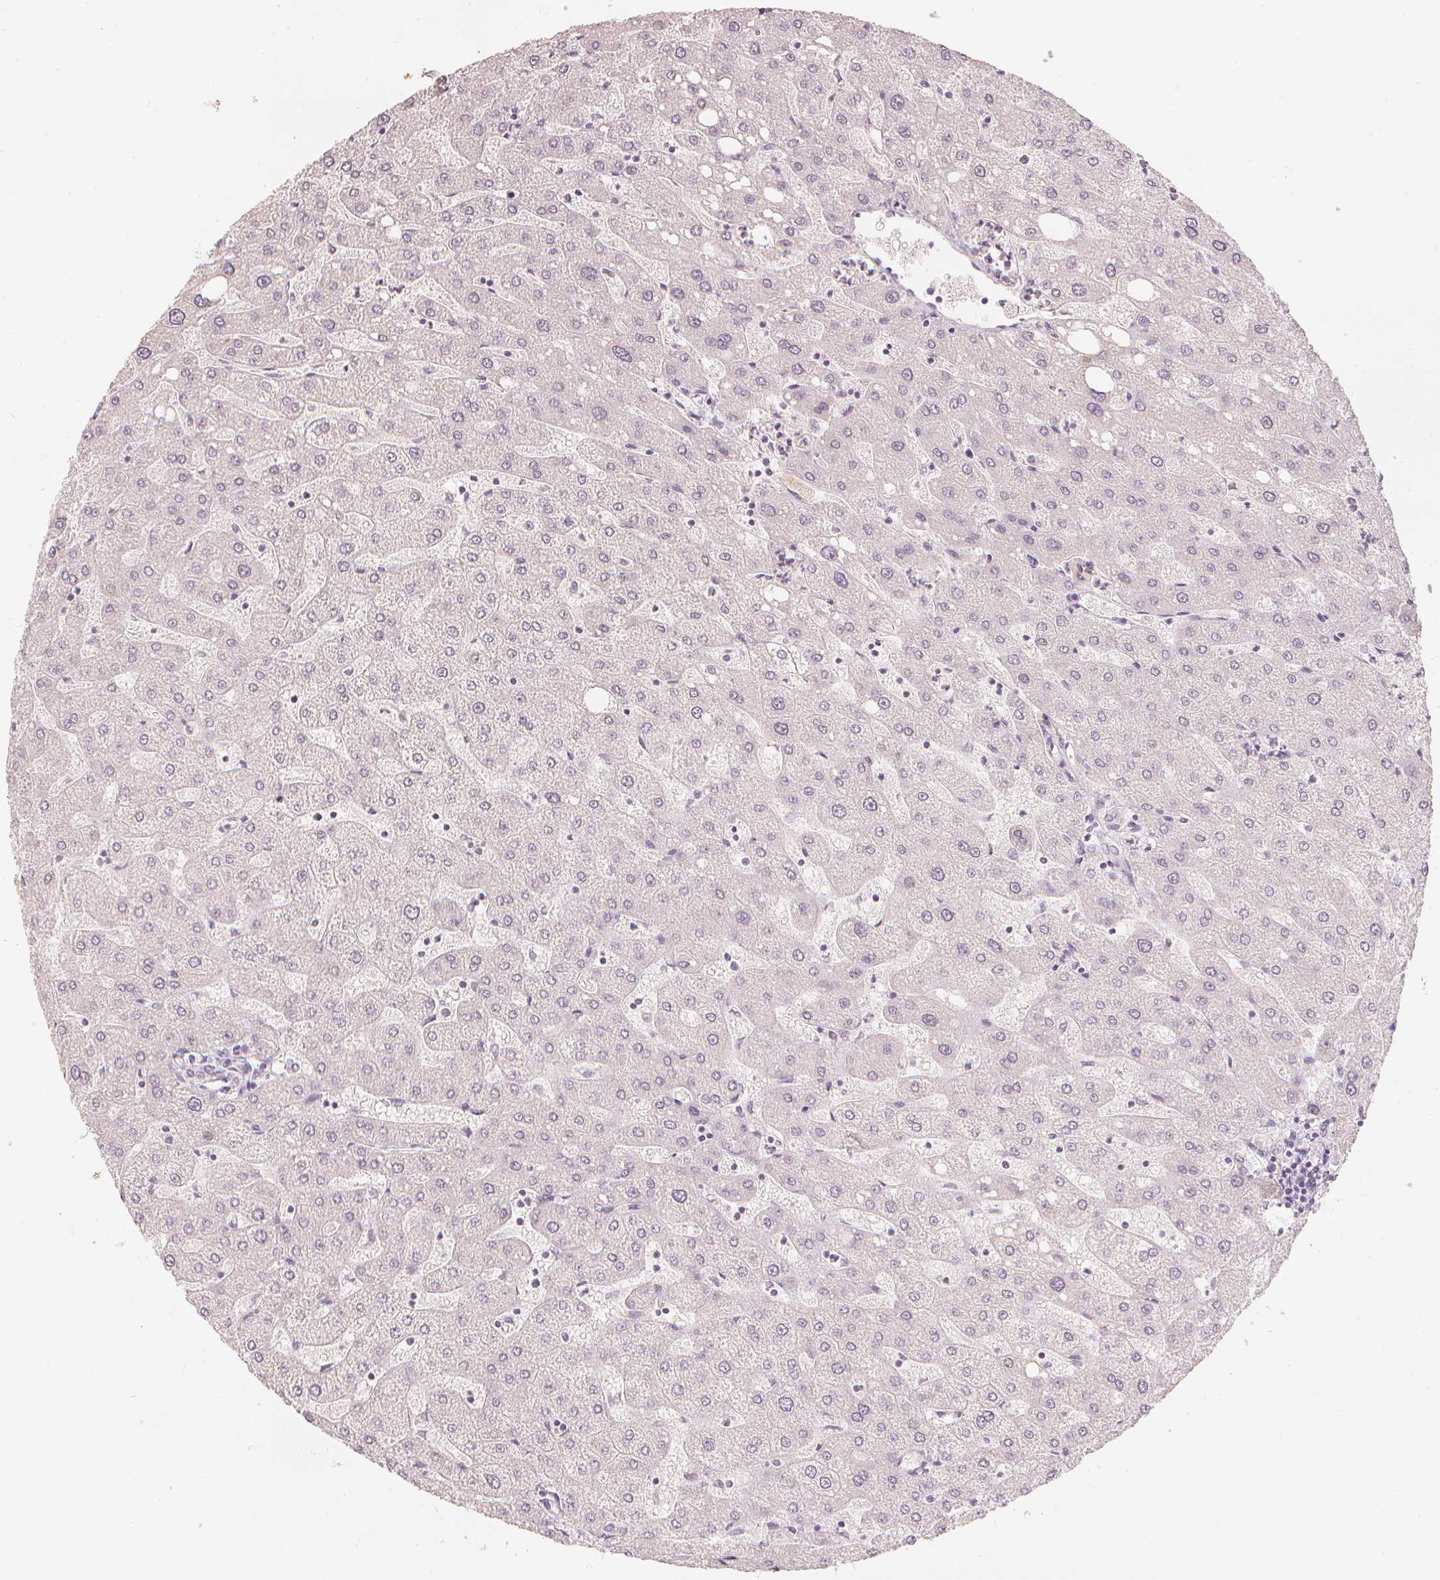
{"staining": {"intensity": "negative", "quantity": "none", "location": "none"}, "tissue": "liver", "cell_type": "Cholangiocytes", "image_type": "normal", "snomed": [{"axis": "morphology", "description": "Normal tissue, NOS"}, {"axis": "topography", "description": "Liver"}], "caption": "Unremarkable liver was stained to show a protein in brown. There is no significant positivity in cholangiocytes. Brightfield microscopy of immunohistochemistry (IHC) stained with DAB (brown) and hematoxylin (blue), captured at high magnification.", "gene": "CALB1", "patient": {"sex": "male", "age": 67}}